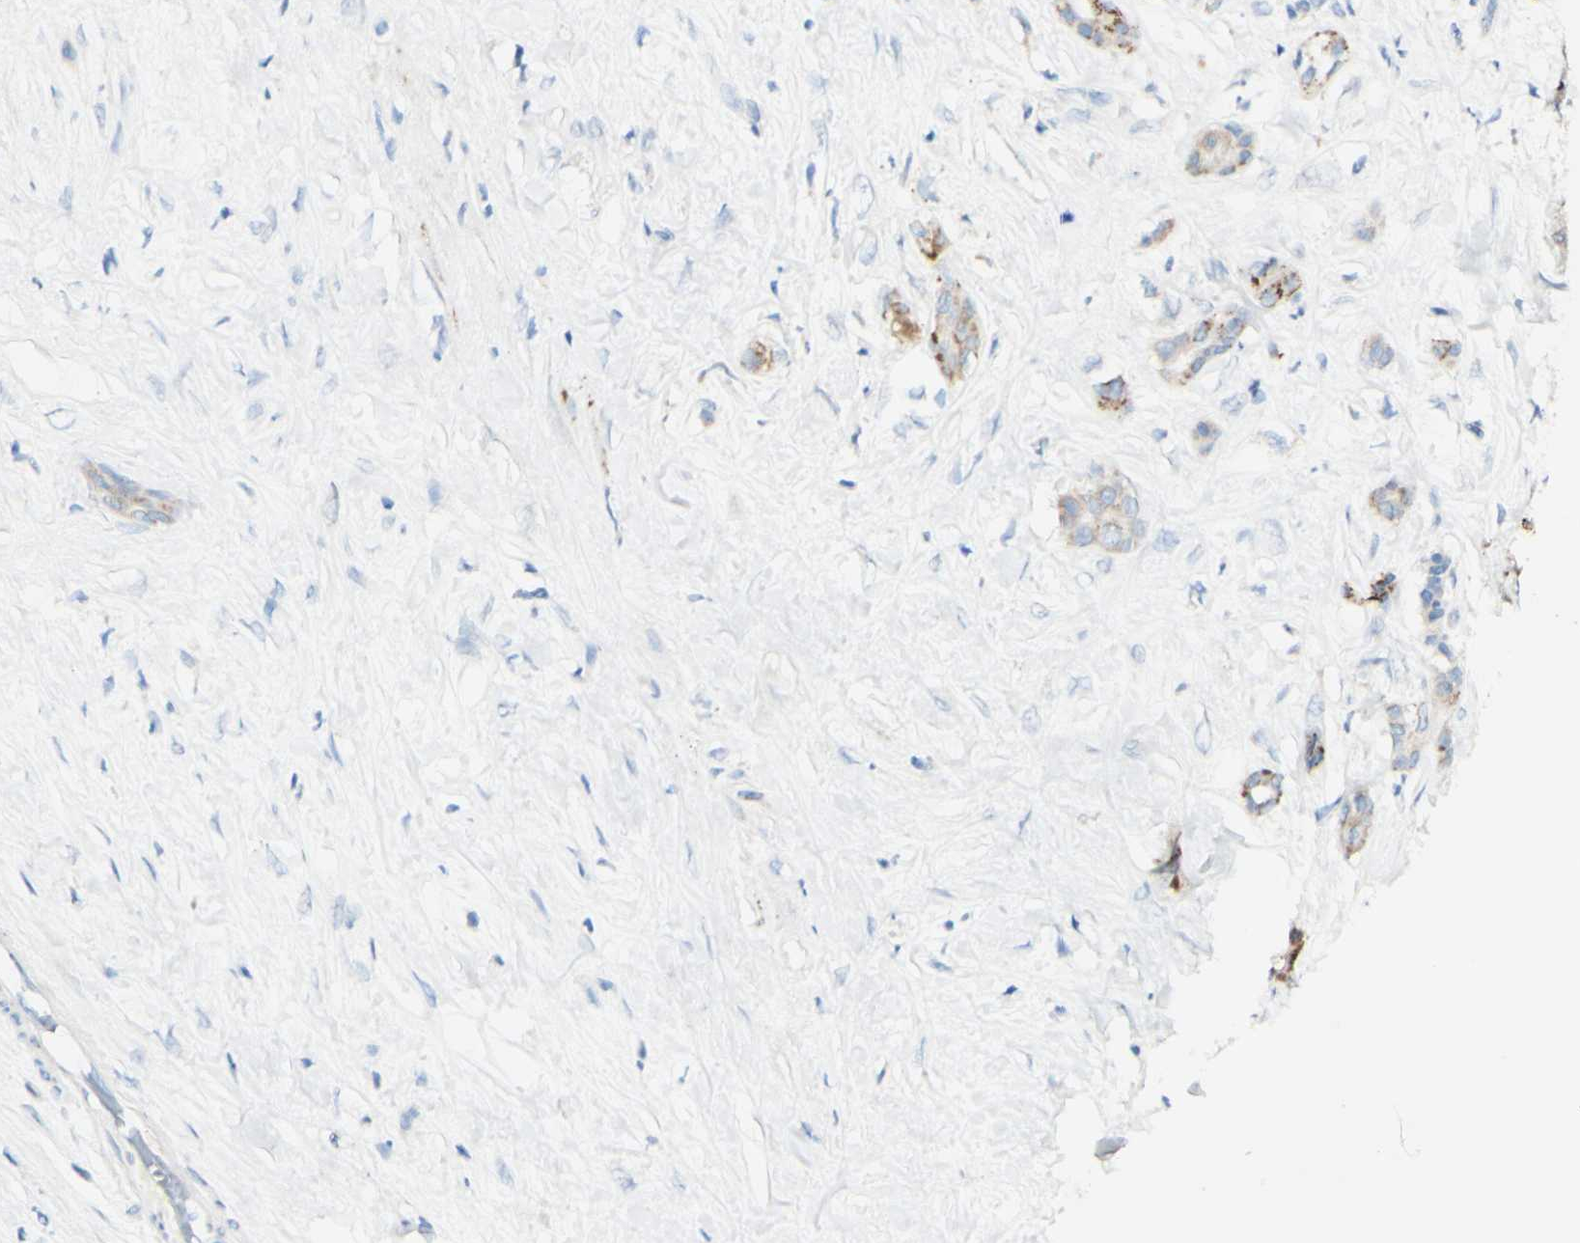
{"staining": {"intensity": "strong", "quantity": "<25%", "location": "cytoplasmic/membranous"}, "tissue": "pancreatic cancer", "cell_type": "Tumor cells", "image_type": "cancer", "snomed": [{"axis": "morphology", "description": "Adenocarcinoma, NOS"}, {"axis": "topography", "description": "Pancreas"}], "caption": "Human adenocarcinoma (pancreatic) stained with a brown dye shows strong cytoplasmic/membranous positive positivity in approximately <25% of tumor cells.", "gene": "FGF4", "patient": {"sex": "male", "age": 41}}